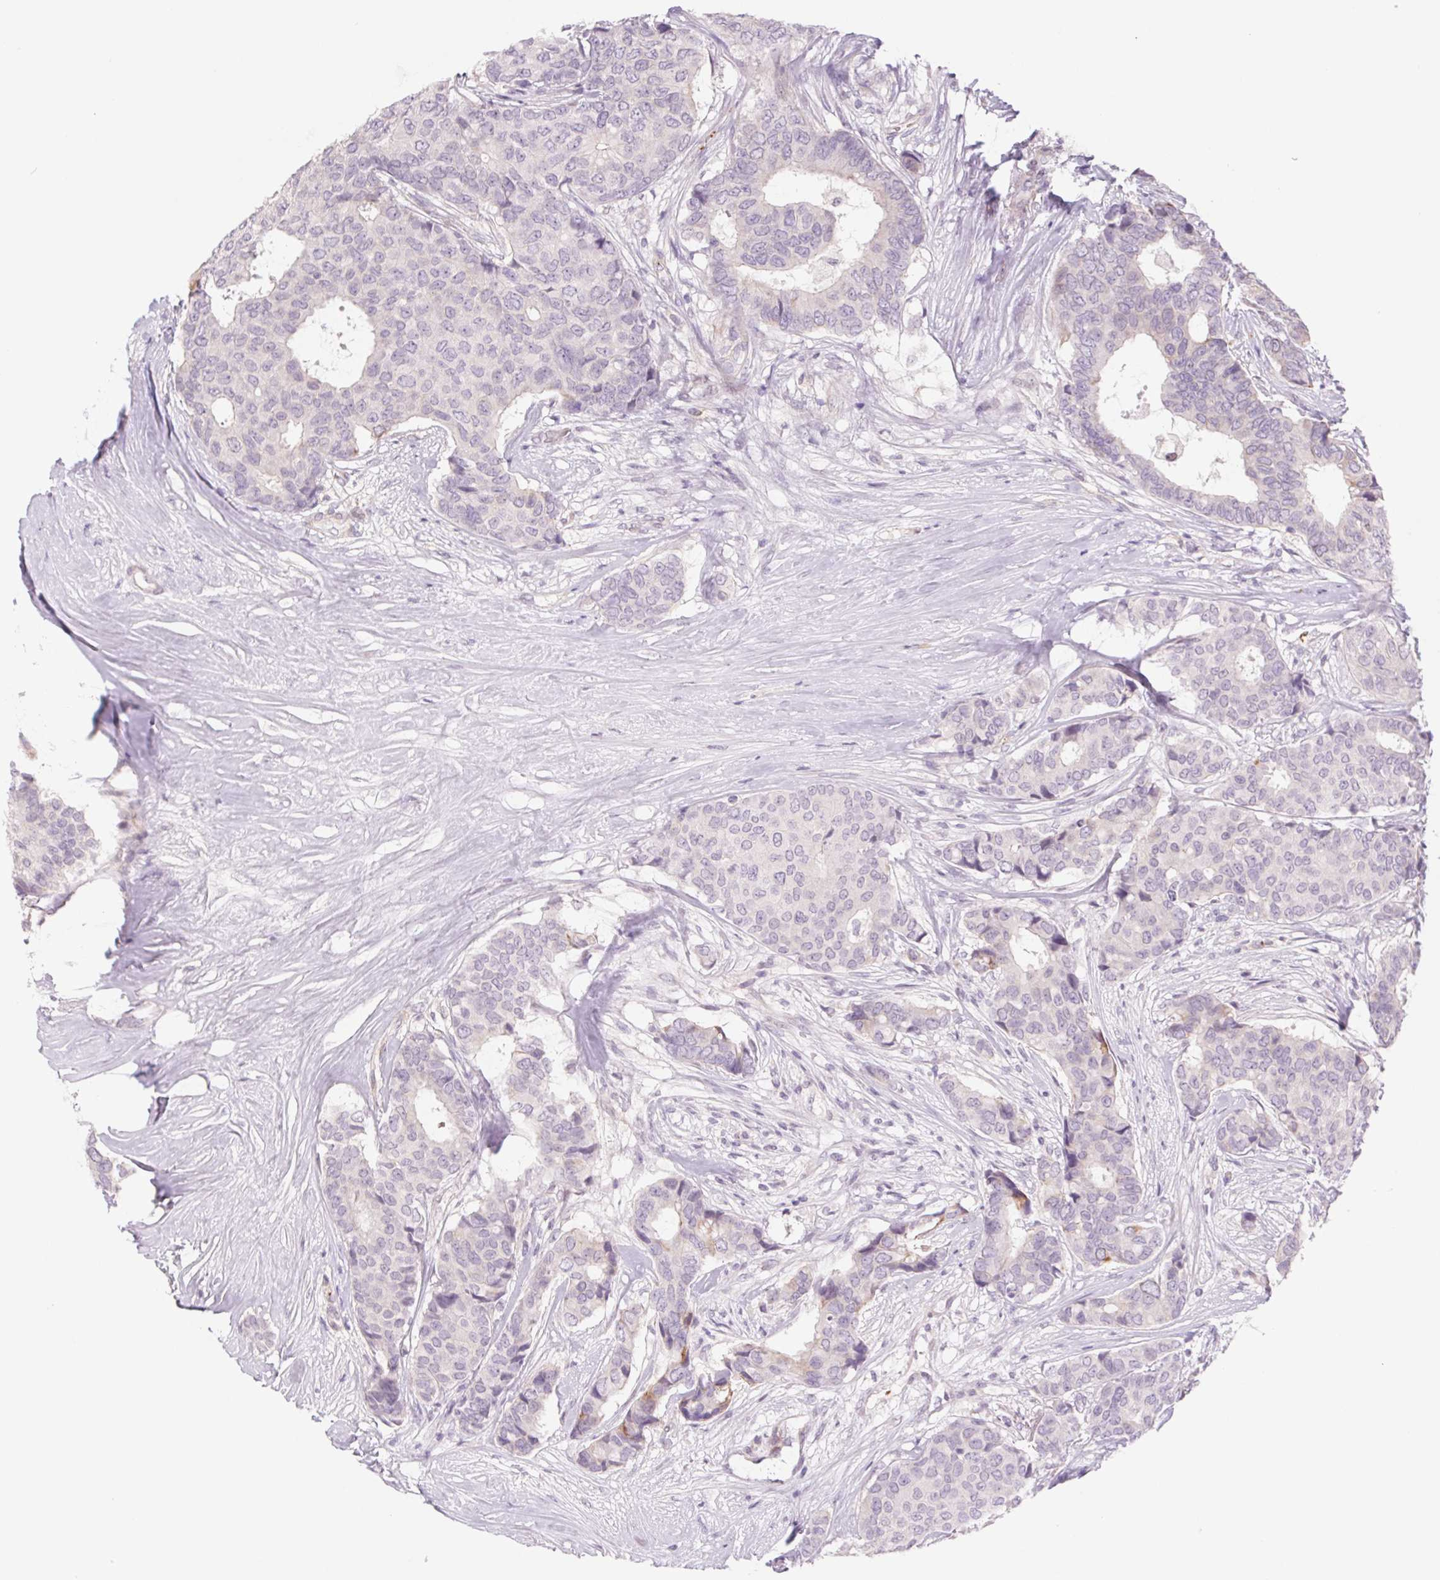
{"staining": {"intensity": "negative", "quantity": "none", "location": "none"}, "tissue": "breast cancer", "cell_type": "Tumor cells", "image_type": "cancer", "snomed": [{"axis": "morphology", "description": "Duct carcinoma"}, {"axis": "topography", "description": "Breast"}], "caption": "Tumor cells are negative for protein expression in human breast intraductal carcinoma.", "gene": "MS4A13", "patient": {"sex": "female", "age": 75}}